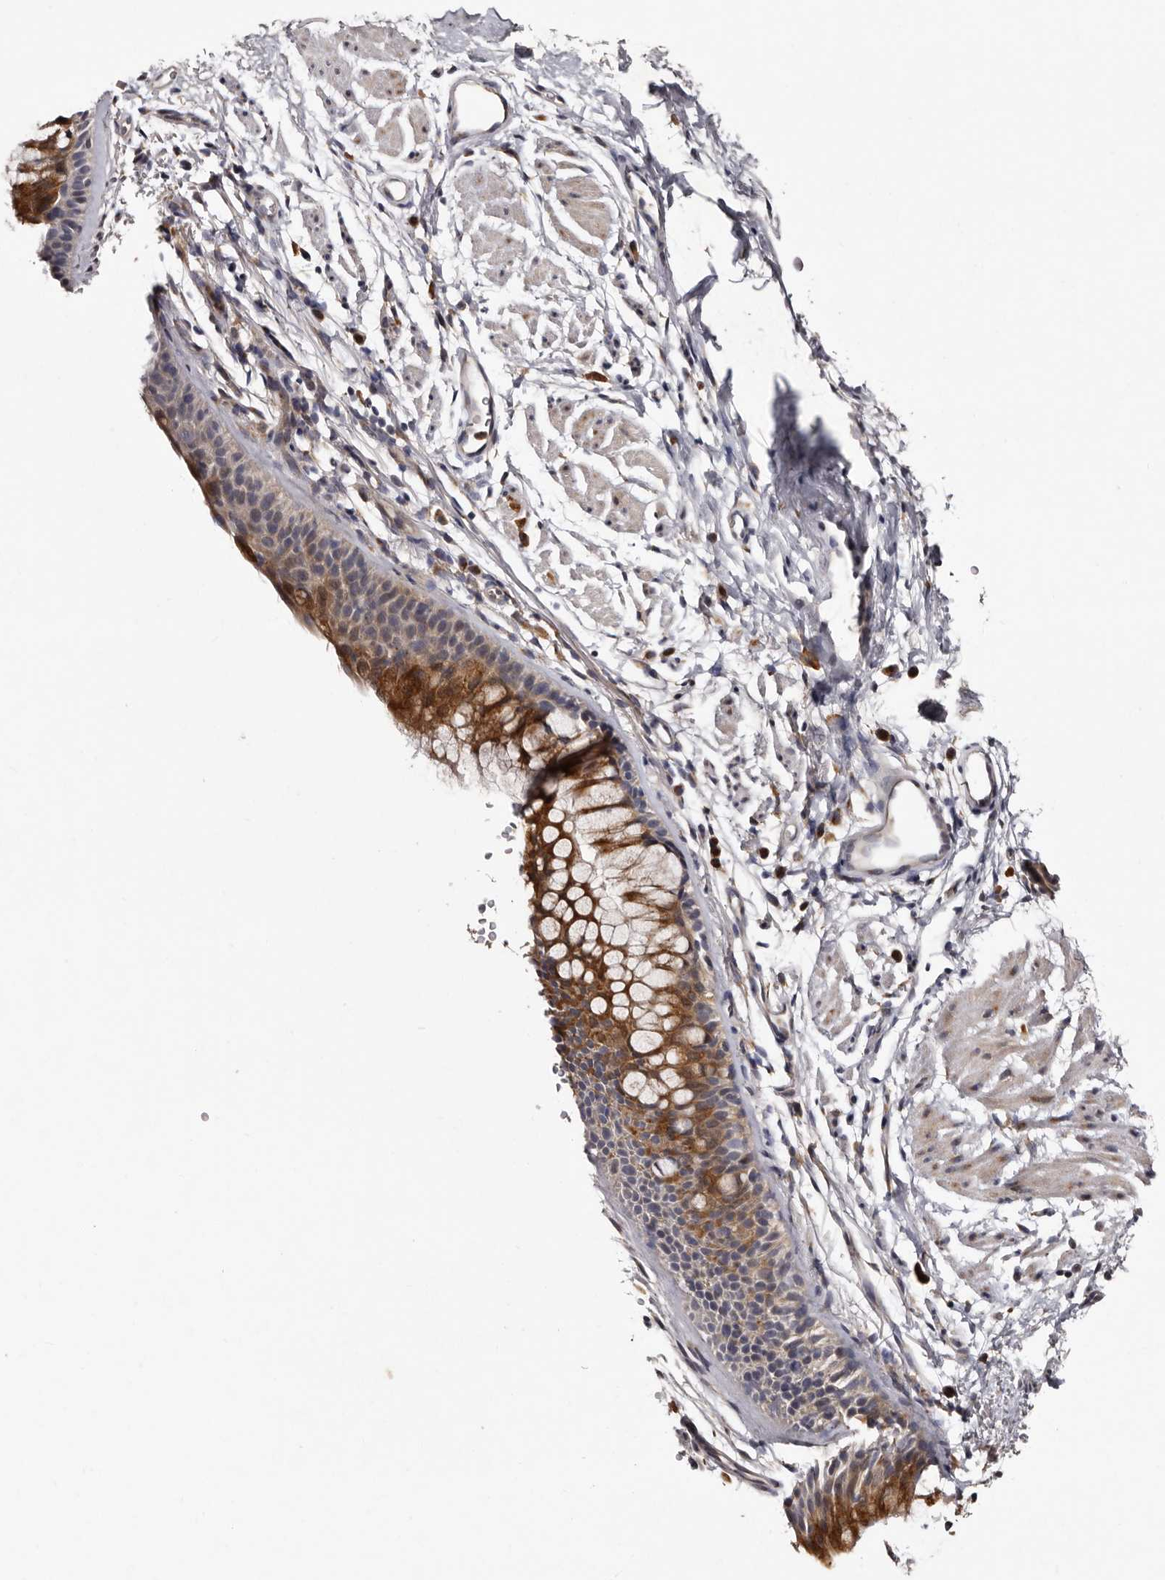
{"staining": {"intensity": "moderate", "quantity": ">75%", "location": "cytoplasmic/membranous"}, "tissue": "bronchus", "cell_type": "Respiratory epithelial cells", "image_type": "normal", "snomed": [{"axis": "morphology", "description": "Normal tissue, NOS"}, {"axis": "topography", "description": "Cartilage tissue"}, {"axis": "topography", "description": "Bronchus"}], "caption": "About >75% of respiratory epithelial cells in unremarkable bronchus reveal moderate cytoplasmic/membranous protein expression as visualized by brown immunohistochemical staining.", "gene": "DNPH1", "patient": {"sex": "female", "age": 53}}